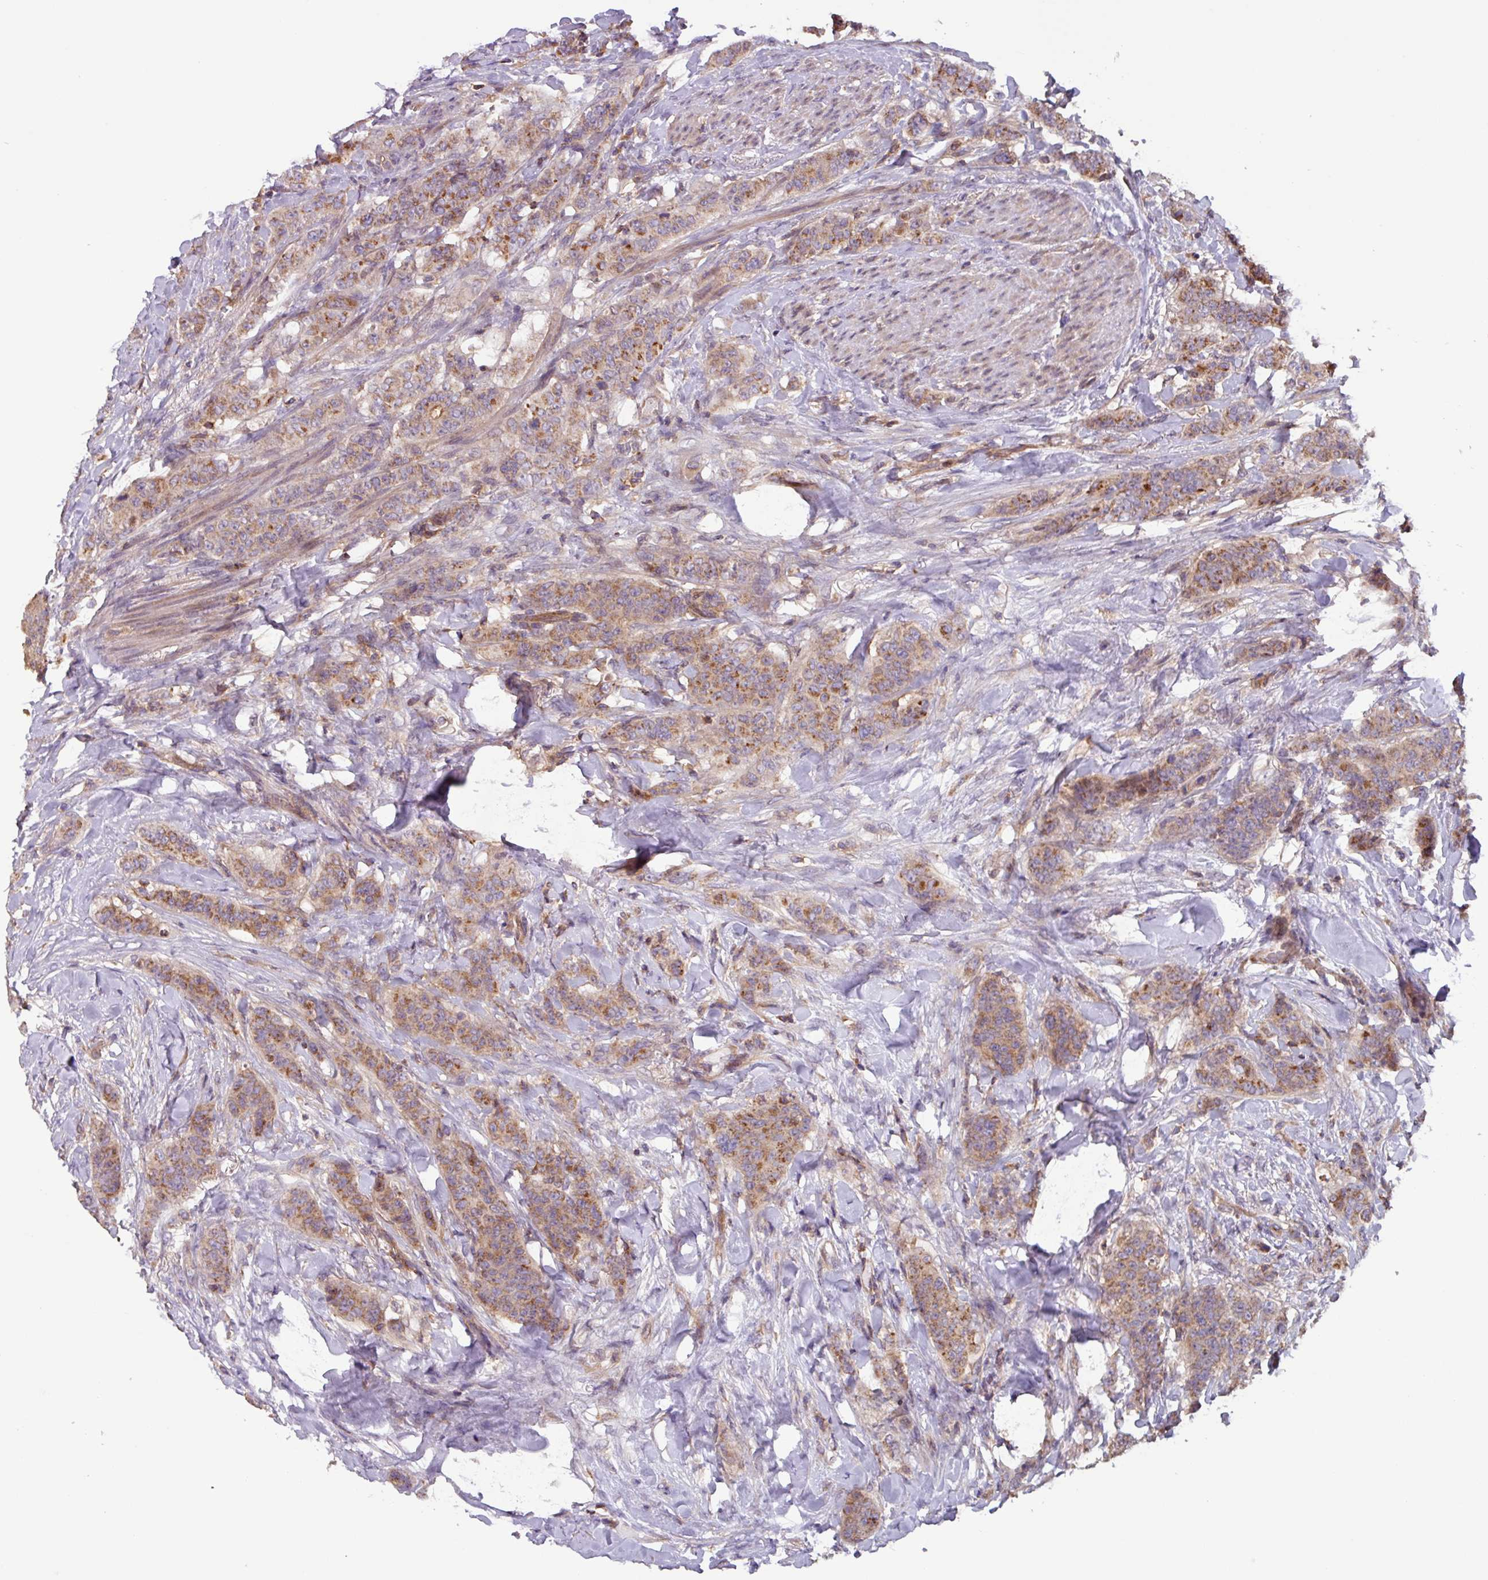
{"staining": {"intensity": "moderate", "quantity": ">75%", "location": "cytoplasmic/membranous"}, "tissue": "breast cancer", "cell_type": "Tumor cells", "image_type": "cancer", "snomed": [{"axis": "morphology", "description": "Duct carcinoma"}, {"axis": "topography", "description": "Breast"}], "caption": "The histopathology image displays a brown stain indicating the presence of a protein in the cytoplasmic/membranous of tumor cells in invasive ductal carcinoma (breast).", "gene": "PLEKHD1", "patient": {"sex": "female", "age": 40}}